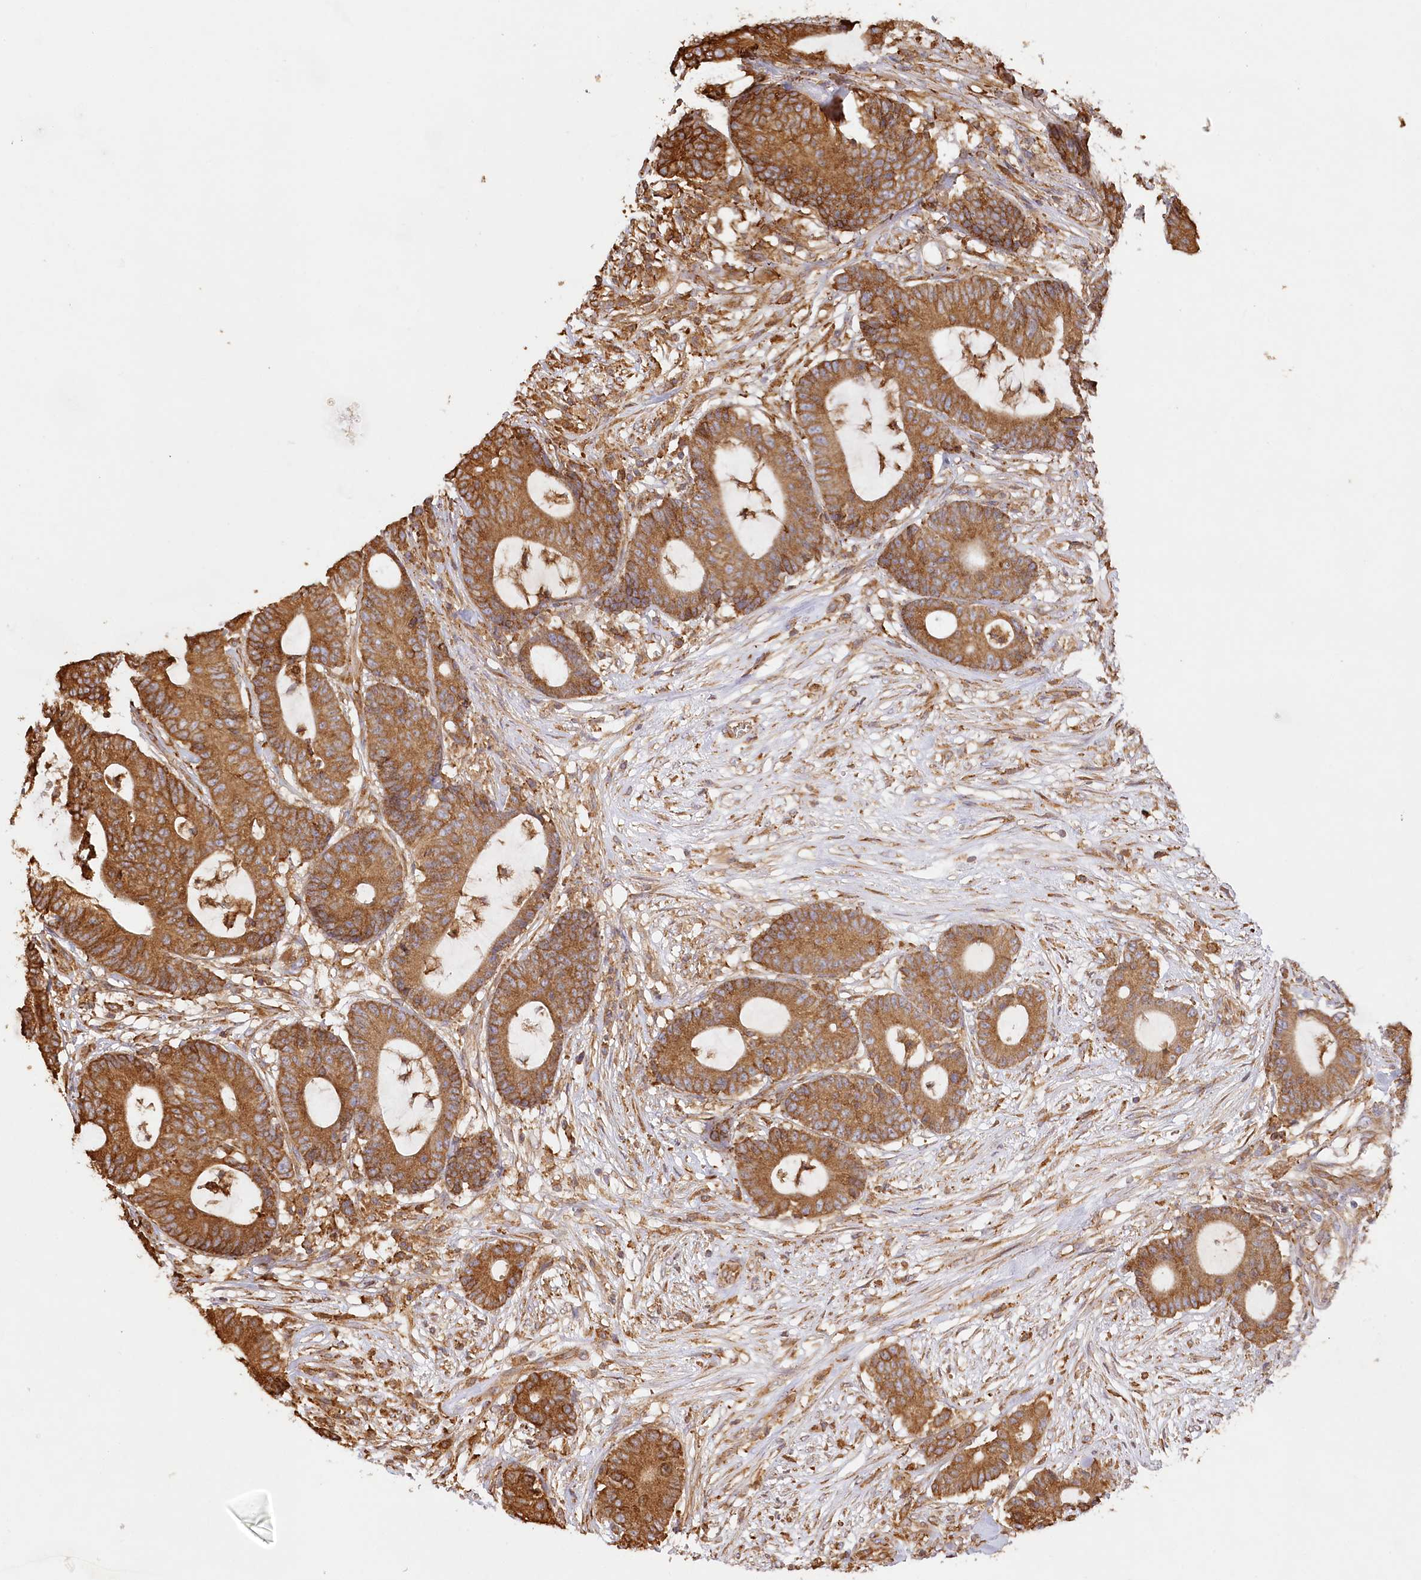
{"staining": {"intensity": "strong", "quantity": ">75%", "location": "cytoplasmic/membranous"}, "tissue": "colorectal cancer", "cell_type": "Tumor cells", "image_type": "cancer", "snomed": [{"axis": "morphology", "description": "Adenocarcinoma, NOS"}, {"axis": "topography", "description": "Colon"}], "caption": "High-power microscopy captured an immunohistochemistry photomicrograph of adenocarcinoma (colorectal), revealing strong cytoplasmic/membranous positivity in about >75% of tumor cells.", "gene": "ACAP2", "patient": {"sex": "female", "age": 84}}